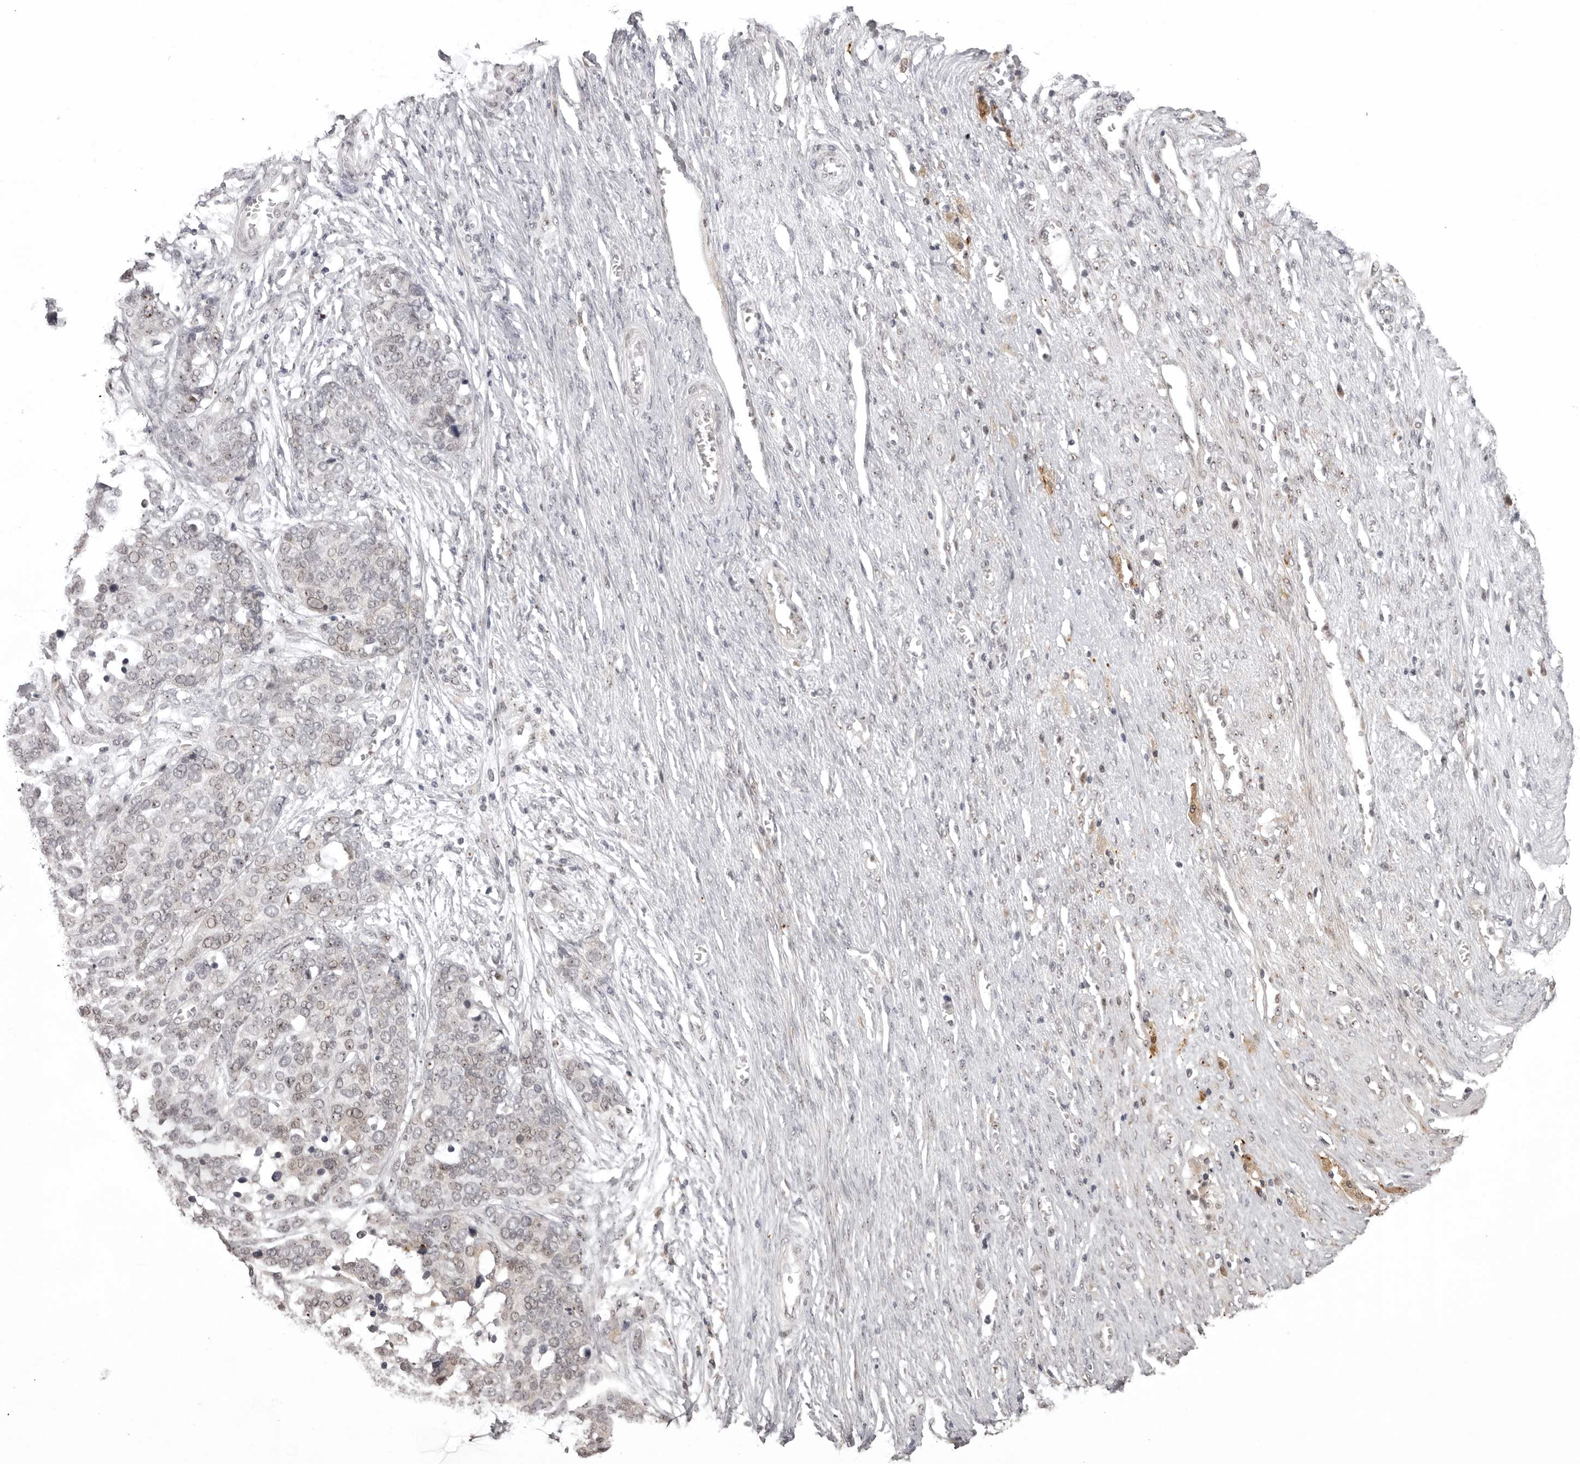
{"staining": {"intensity": "strong", "quantity": "25%-75%", "location": "nuclear"}, "tissue": "ovarian cancer", "cell_type": "Tumor cells", "image_type": "cancer", "snomed": [{"axis": "morphology", "description": "Cystadenocarcinoma, serous, NOS"}, {"axis": "topography", "description": "Ovary"}], "caption": "A high-resolution photomicrograph shows immunohistochemistry (IHC) staining of ovarian cancer, which reveals strong nuclear positivity in approximately 25%-75% of tumor cells. The staining was performed using DAB, with brown indicating positive protein expression. Nuclei are stained blue with hematoxylin.", "gene": "HELZ", "patient": {"sex": "female", "age": 44}}